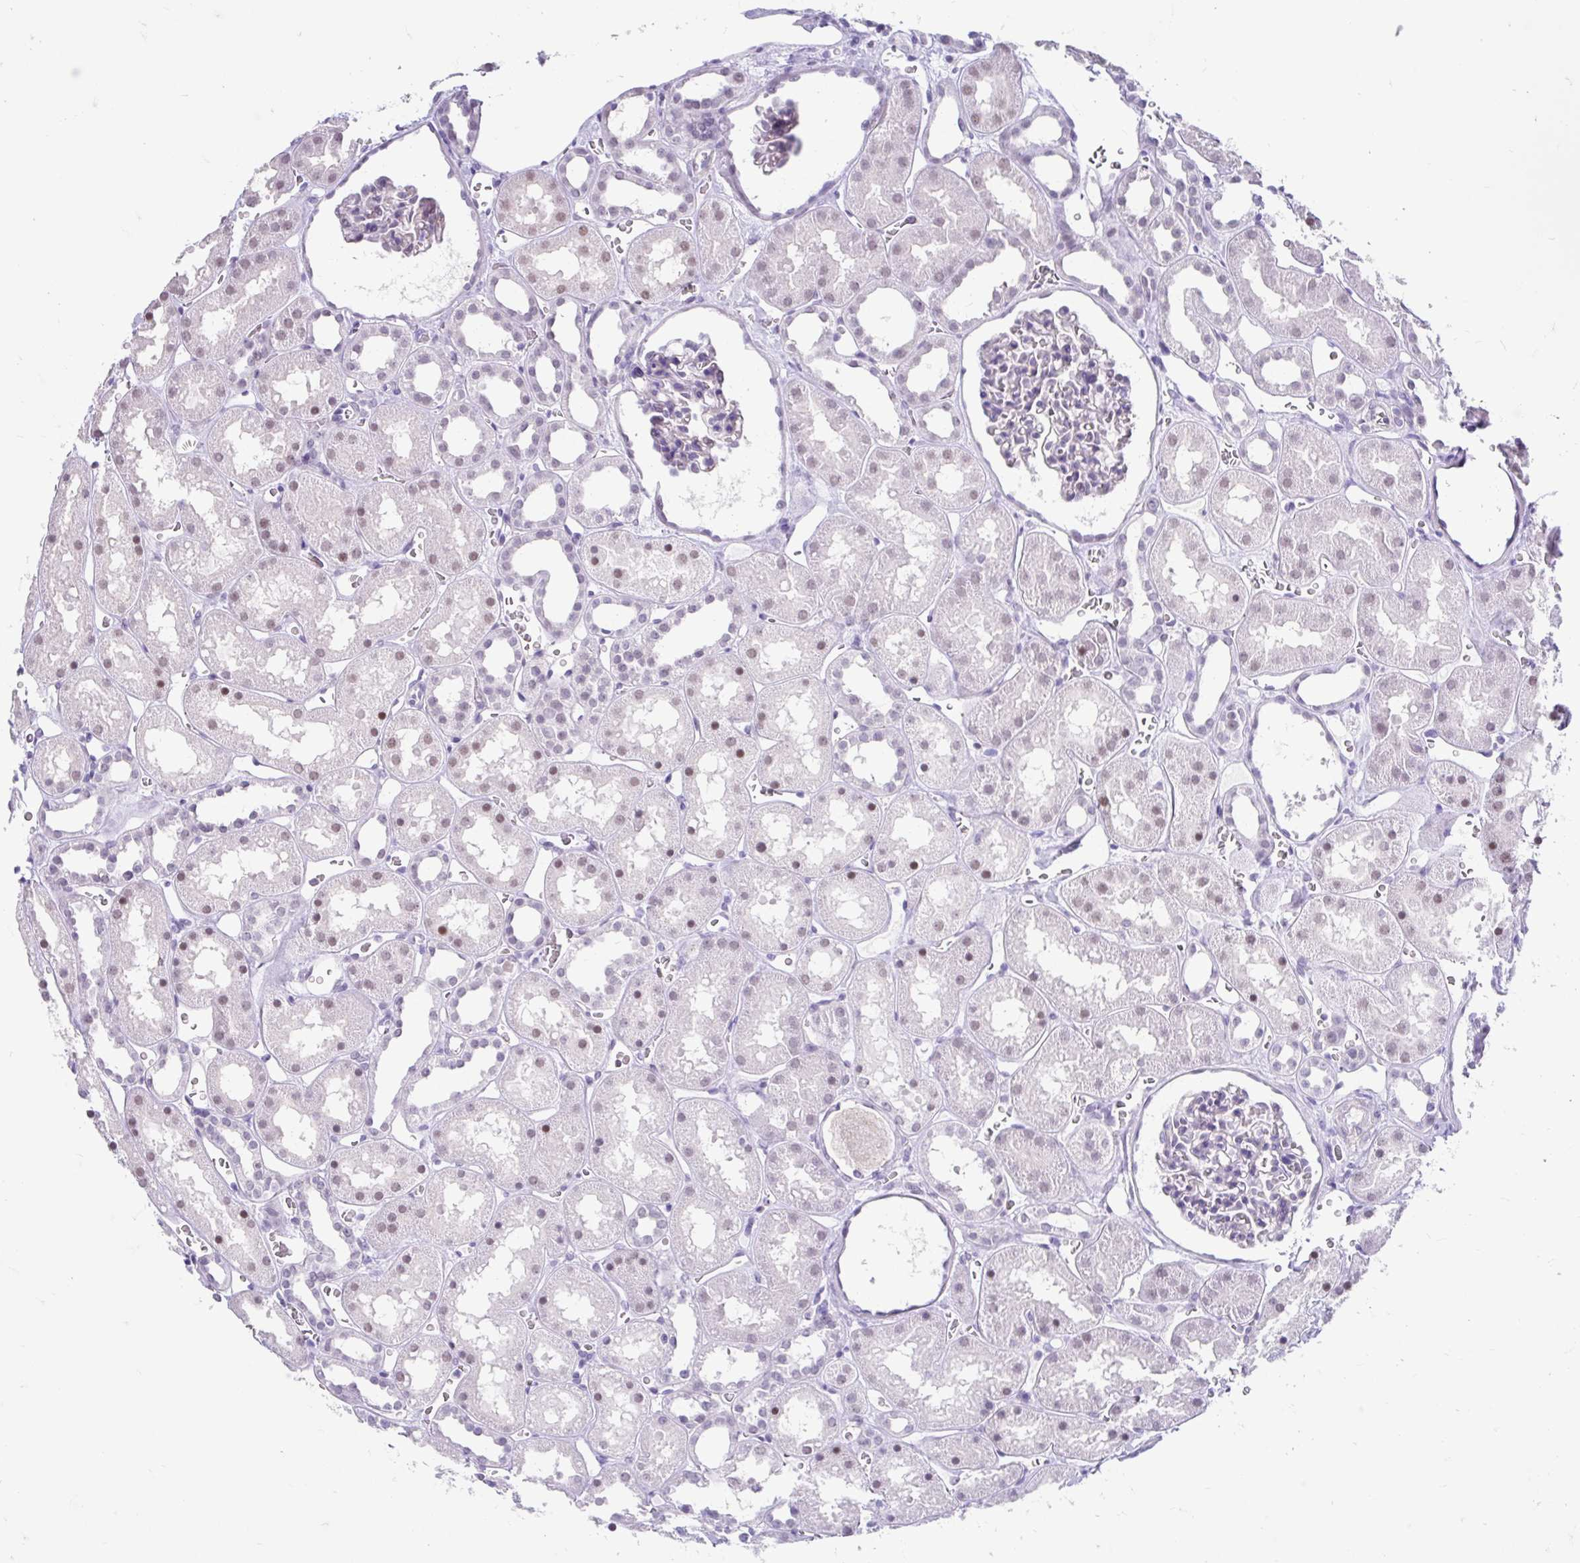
{"staining": {"intensity": "negative", "quantity": "none", "location": "none"}, "tissue": "kidney", "cell_type": "Cells in glomeruli", "image_type": "normal", "snomed": [{"axis": "morphology", "description": "Normal tissue, NOS"}, {"axis": "topography", "description": "Kidney"}], "caption": "IHC histopathology image of benign kidney: human kidney stained with DAB reveals no significant protein positivity in cells in glomeruli. Brightfield microscopy of immunohistochemistry (IHC) stained with DAB (brown) and hematoxylin (blue), captured at high magnification.", "gene": "DCAF17", "patient": {"sex": "female", "age": 41}}